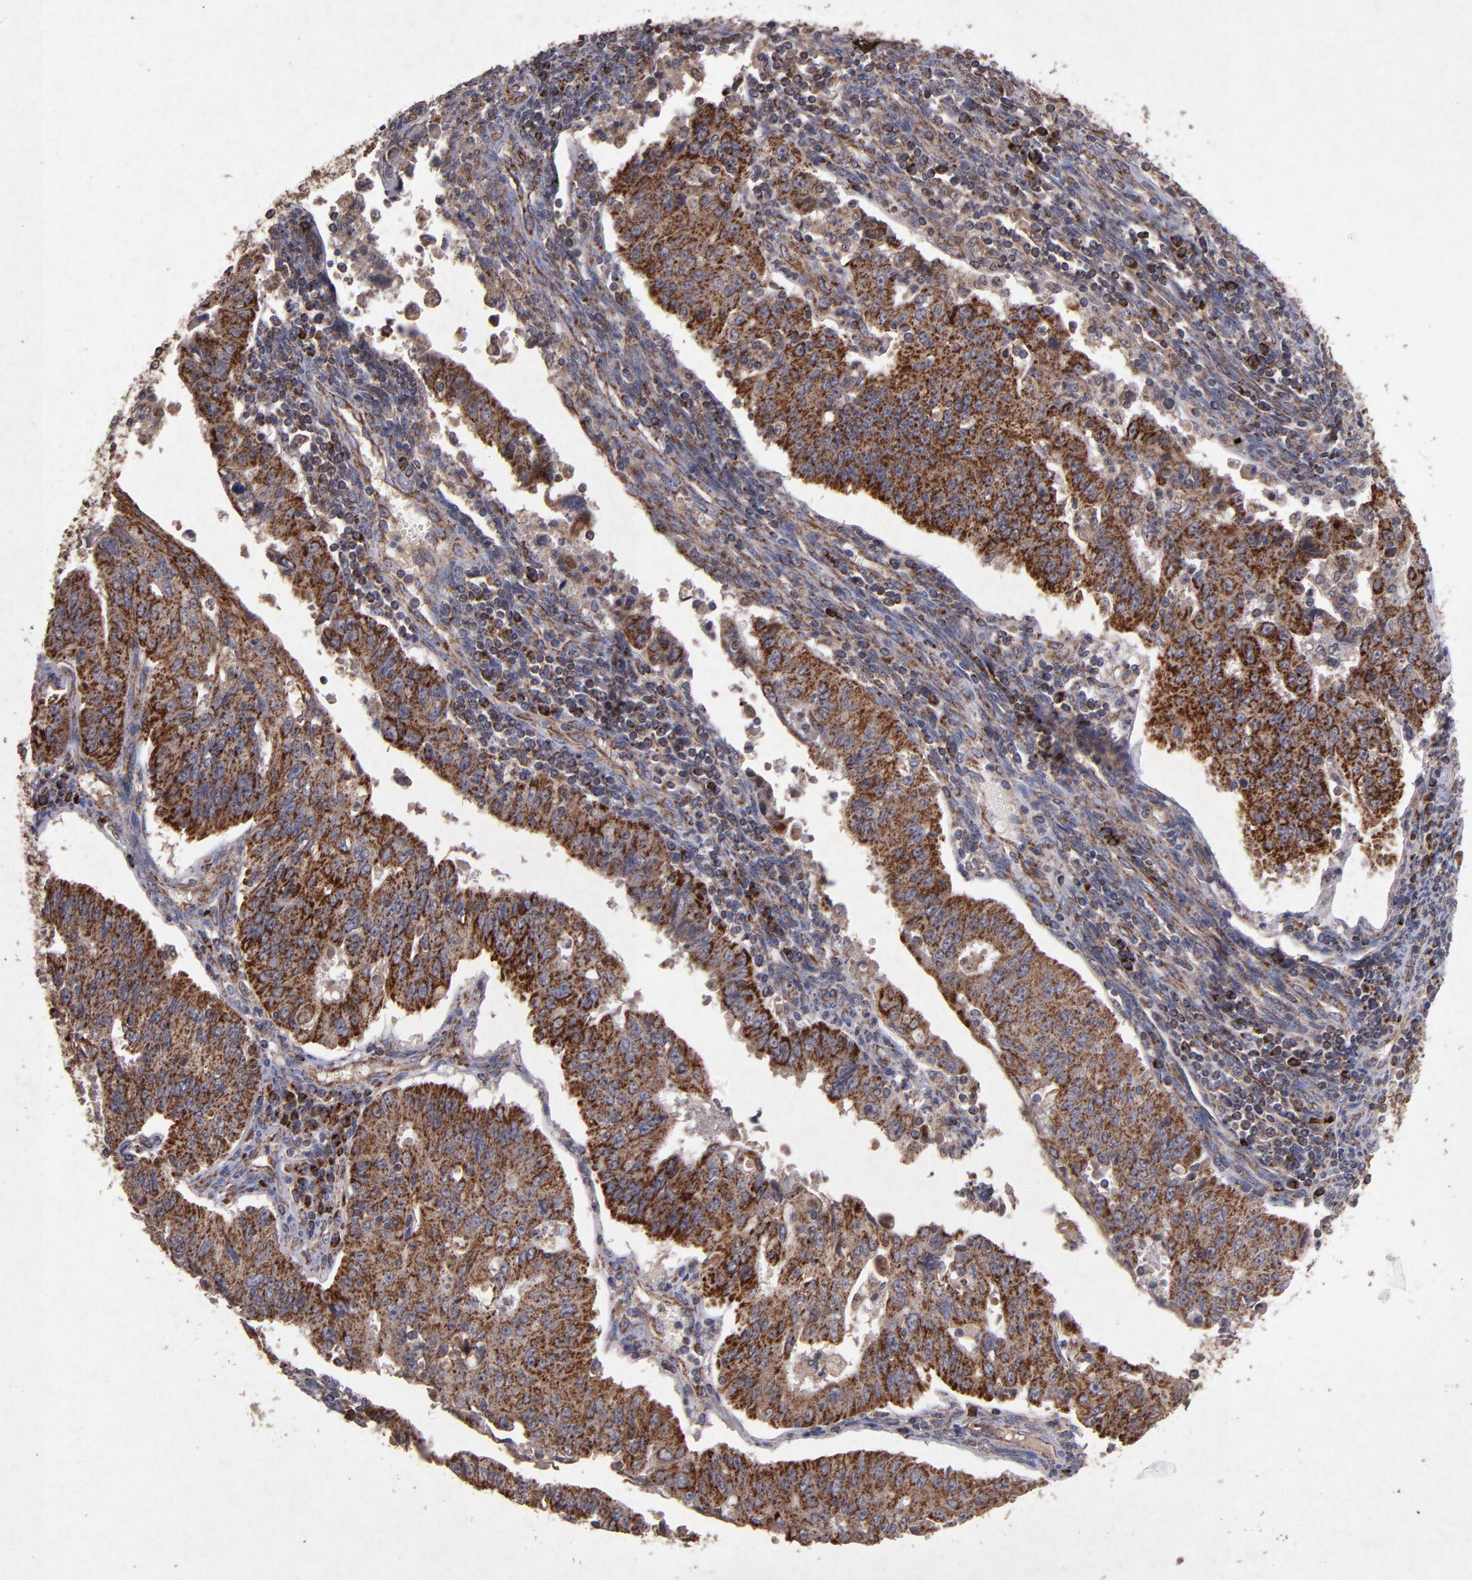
{"staining": {"intensity": "moderate", "quantity": ">75%", "location": "cytoplasmic/membranous"}, "tissue": "endometrial cancer", "cell_type": "Tumor cells", "image_type": "cancer", "snomed": [{"axis": "morphology", "description": "Adenocarcinoma, NOS"}, {"axis": "topography", "description": "Endometrium"}], "caption": "A brown stain highlights moderate cytoplasmic/membranous positivity of a protein in human endometrial adenocarcinoma tumor cells.", "gene": "TIMM9", "patient": {"sex": "female", "age": 42}}